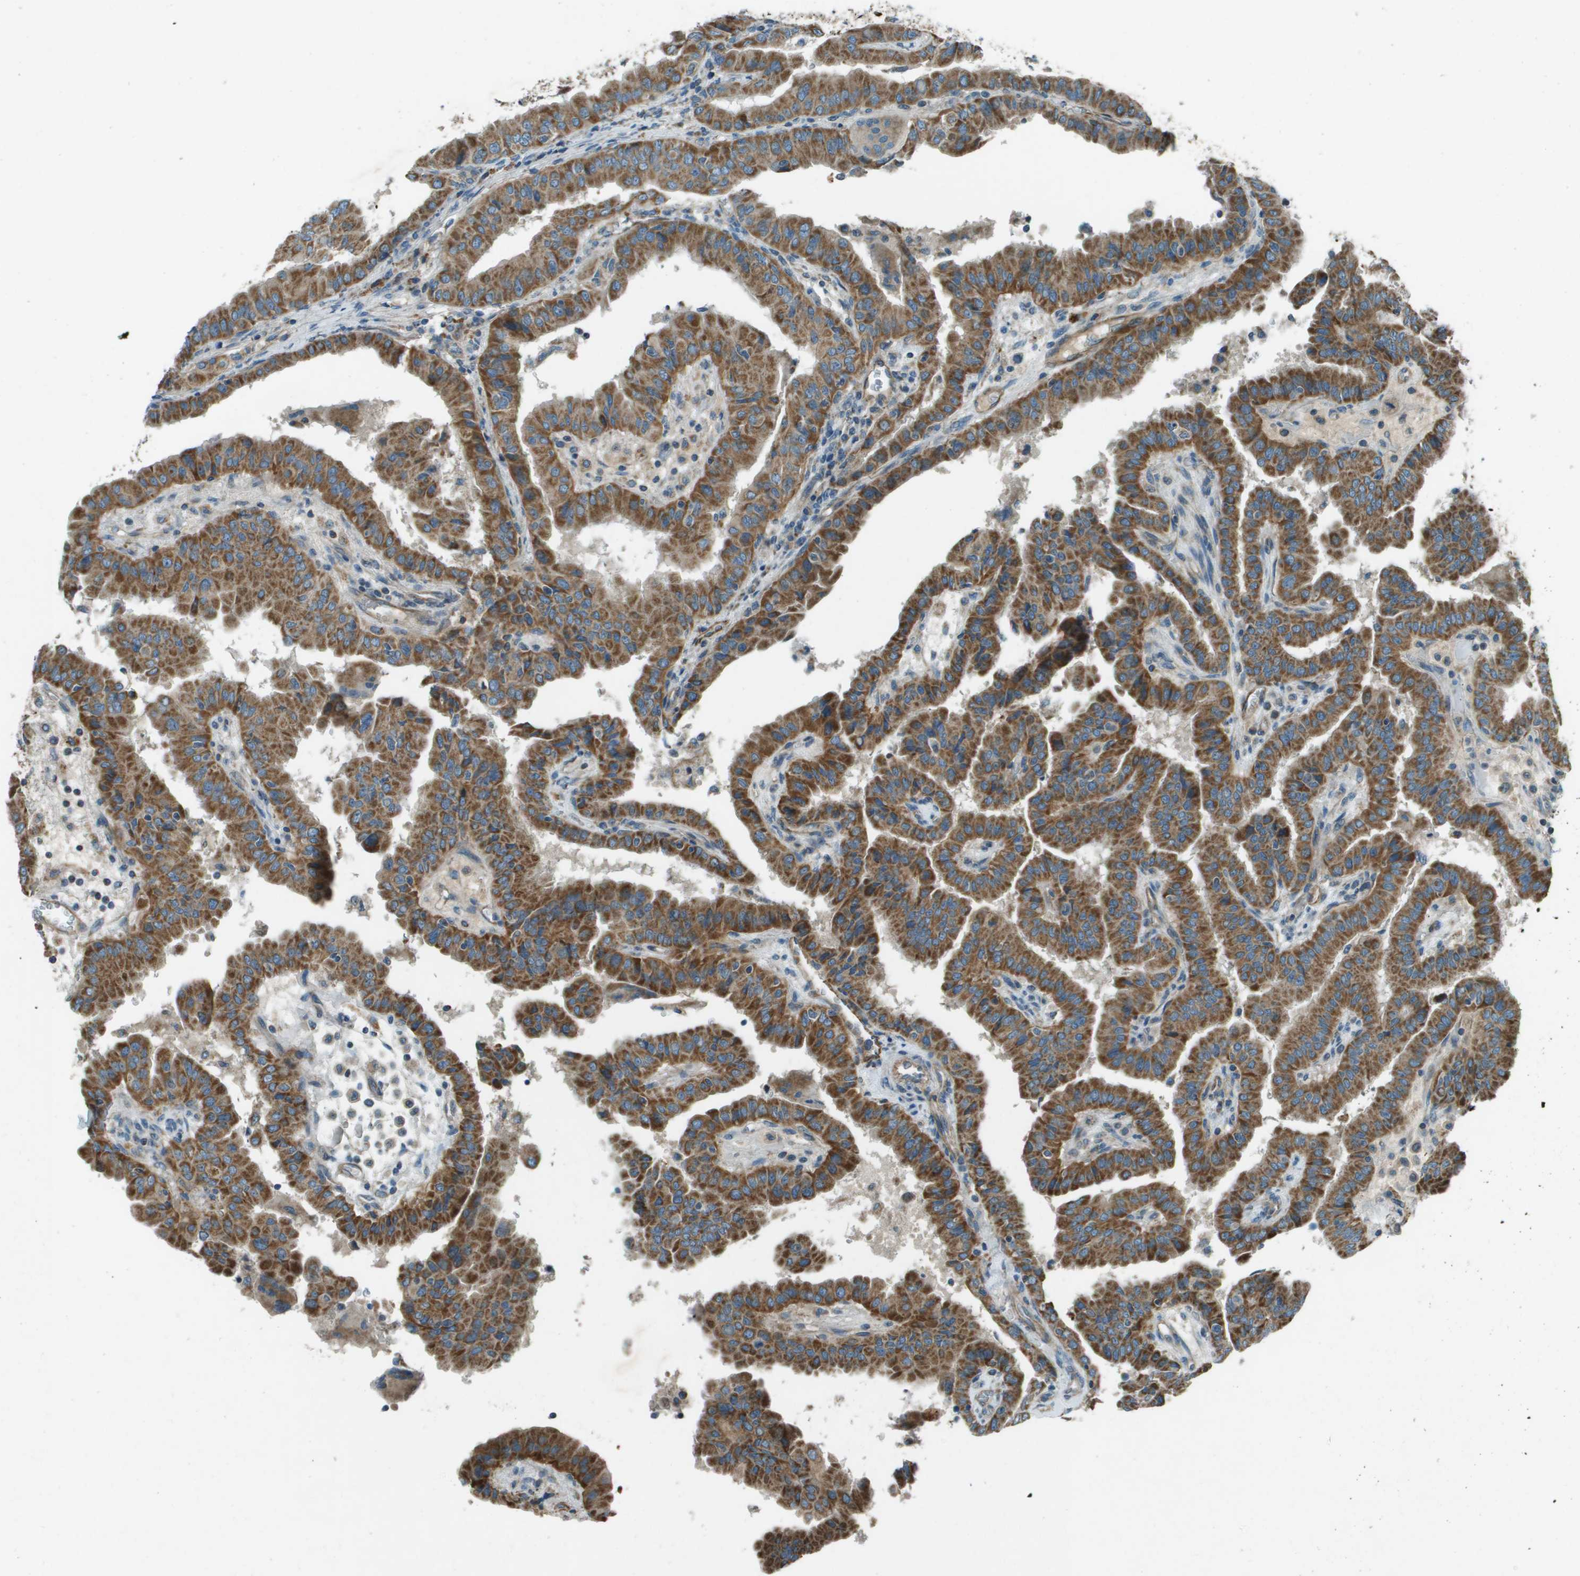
{"staining": {"intensity": "moderate", "quantity": ">75%", "location": "cytoplasmic/membranous"}, "tissue": "thyroid cancer", "cell_type": "Tumor cells", "image_type": "cancer", "snomed": [{"axis": "morphology", "description": "Papillary adenocarcinoma, NOS"}, {"axis": "topography", "description": "Thyroid gland"}], "caption": "Thyroid cancer stained with a brown dye demonstrates moderate cytoplasmic/membranous positive expression in approximately >75% of tumor cells.", "gene": "MIGA1", "patient": {"sex": "male", "age": 33}}